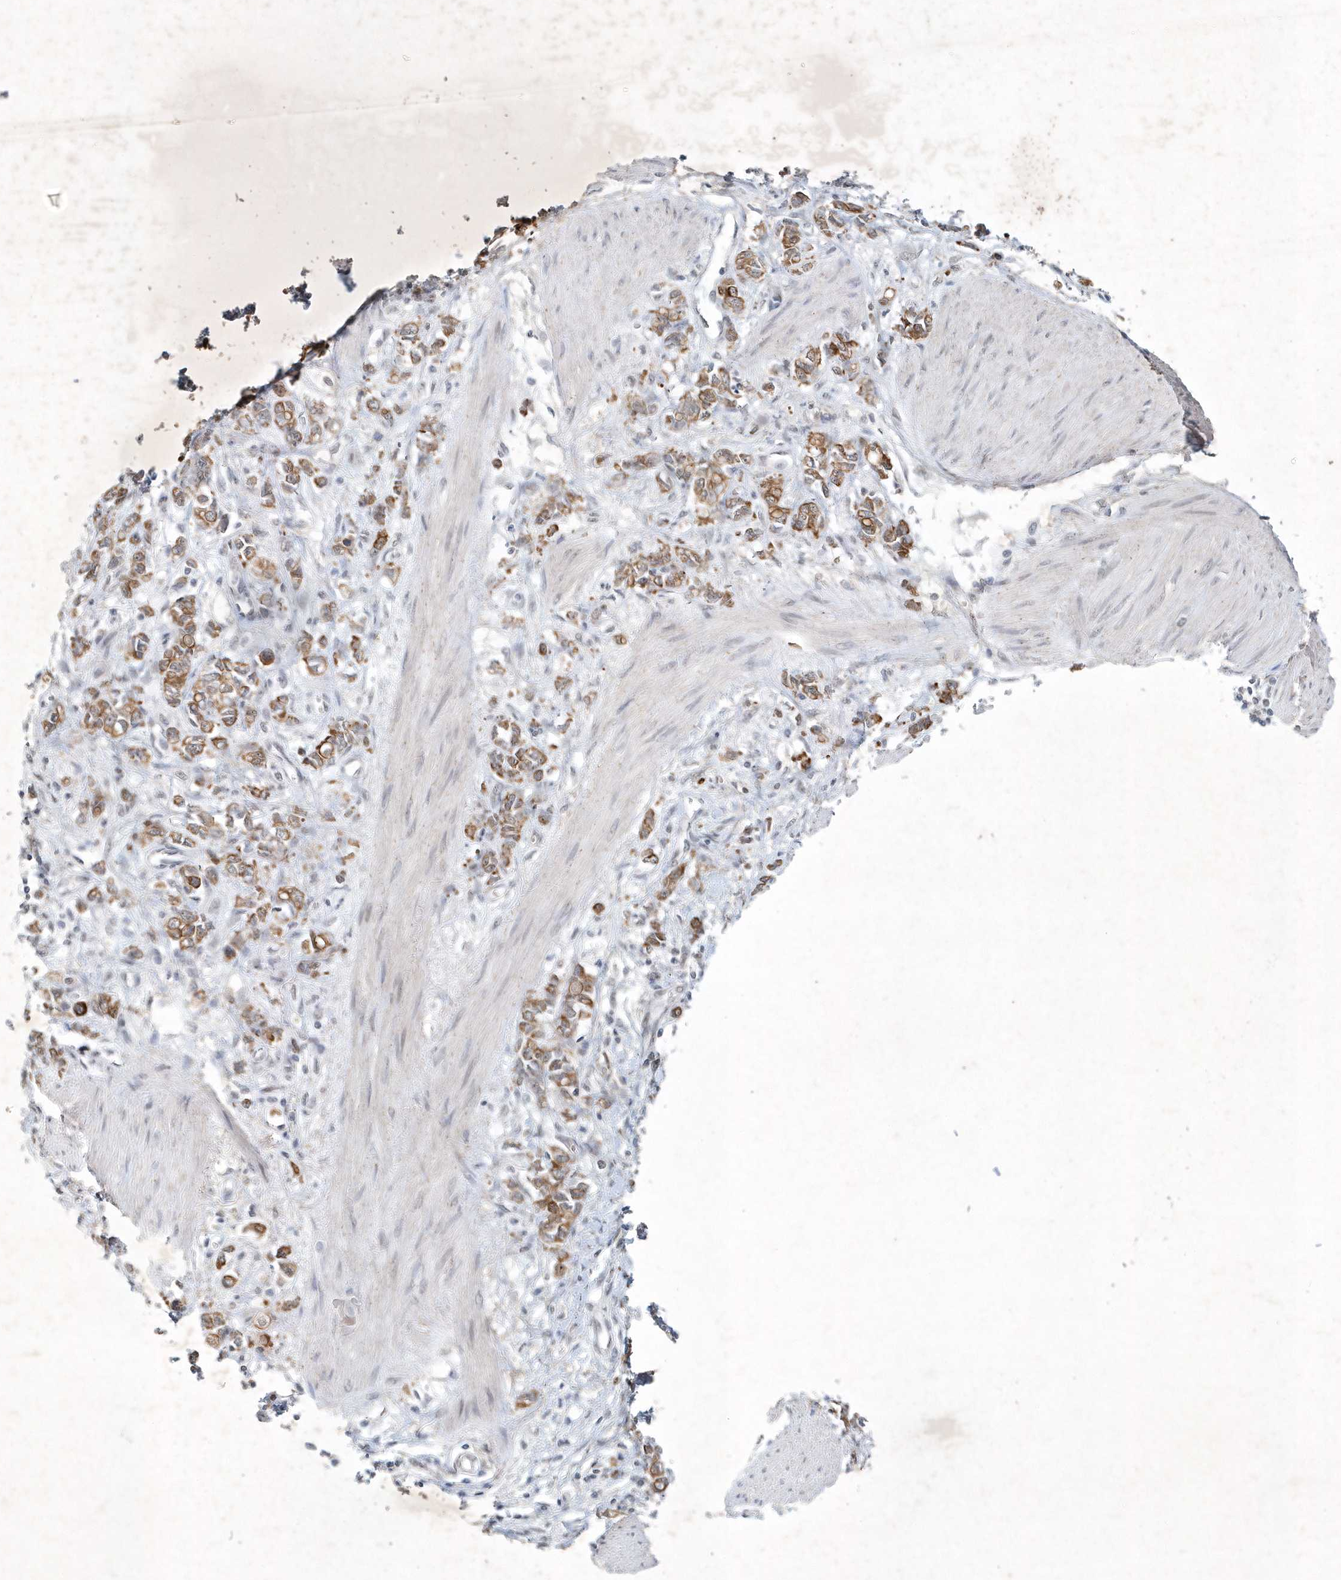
{"staining": {"intensity": "moderate", "quantity": ">75%", "location": "cytoplasmic/membranous"}, "tissue": "stomach cancer", "cell_type": "Tumor cells", "image_type": "cancer", "snomed": [{"axis": "morphology", "description": "Adenocarcinoma, NOS"}, {"axis": "topography", "description": "Stomach"}], "caption": "Protein staining shows moderate cytoplasmic/membranous expression in about >75% of tumor cells in stomach cancer (adenocarcinoma).", "gene": "ZBTB9", "patient": {"sex": "female", "age": 76}}